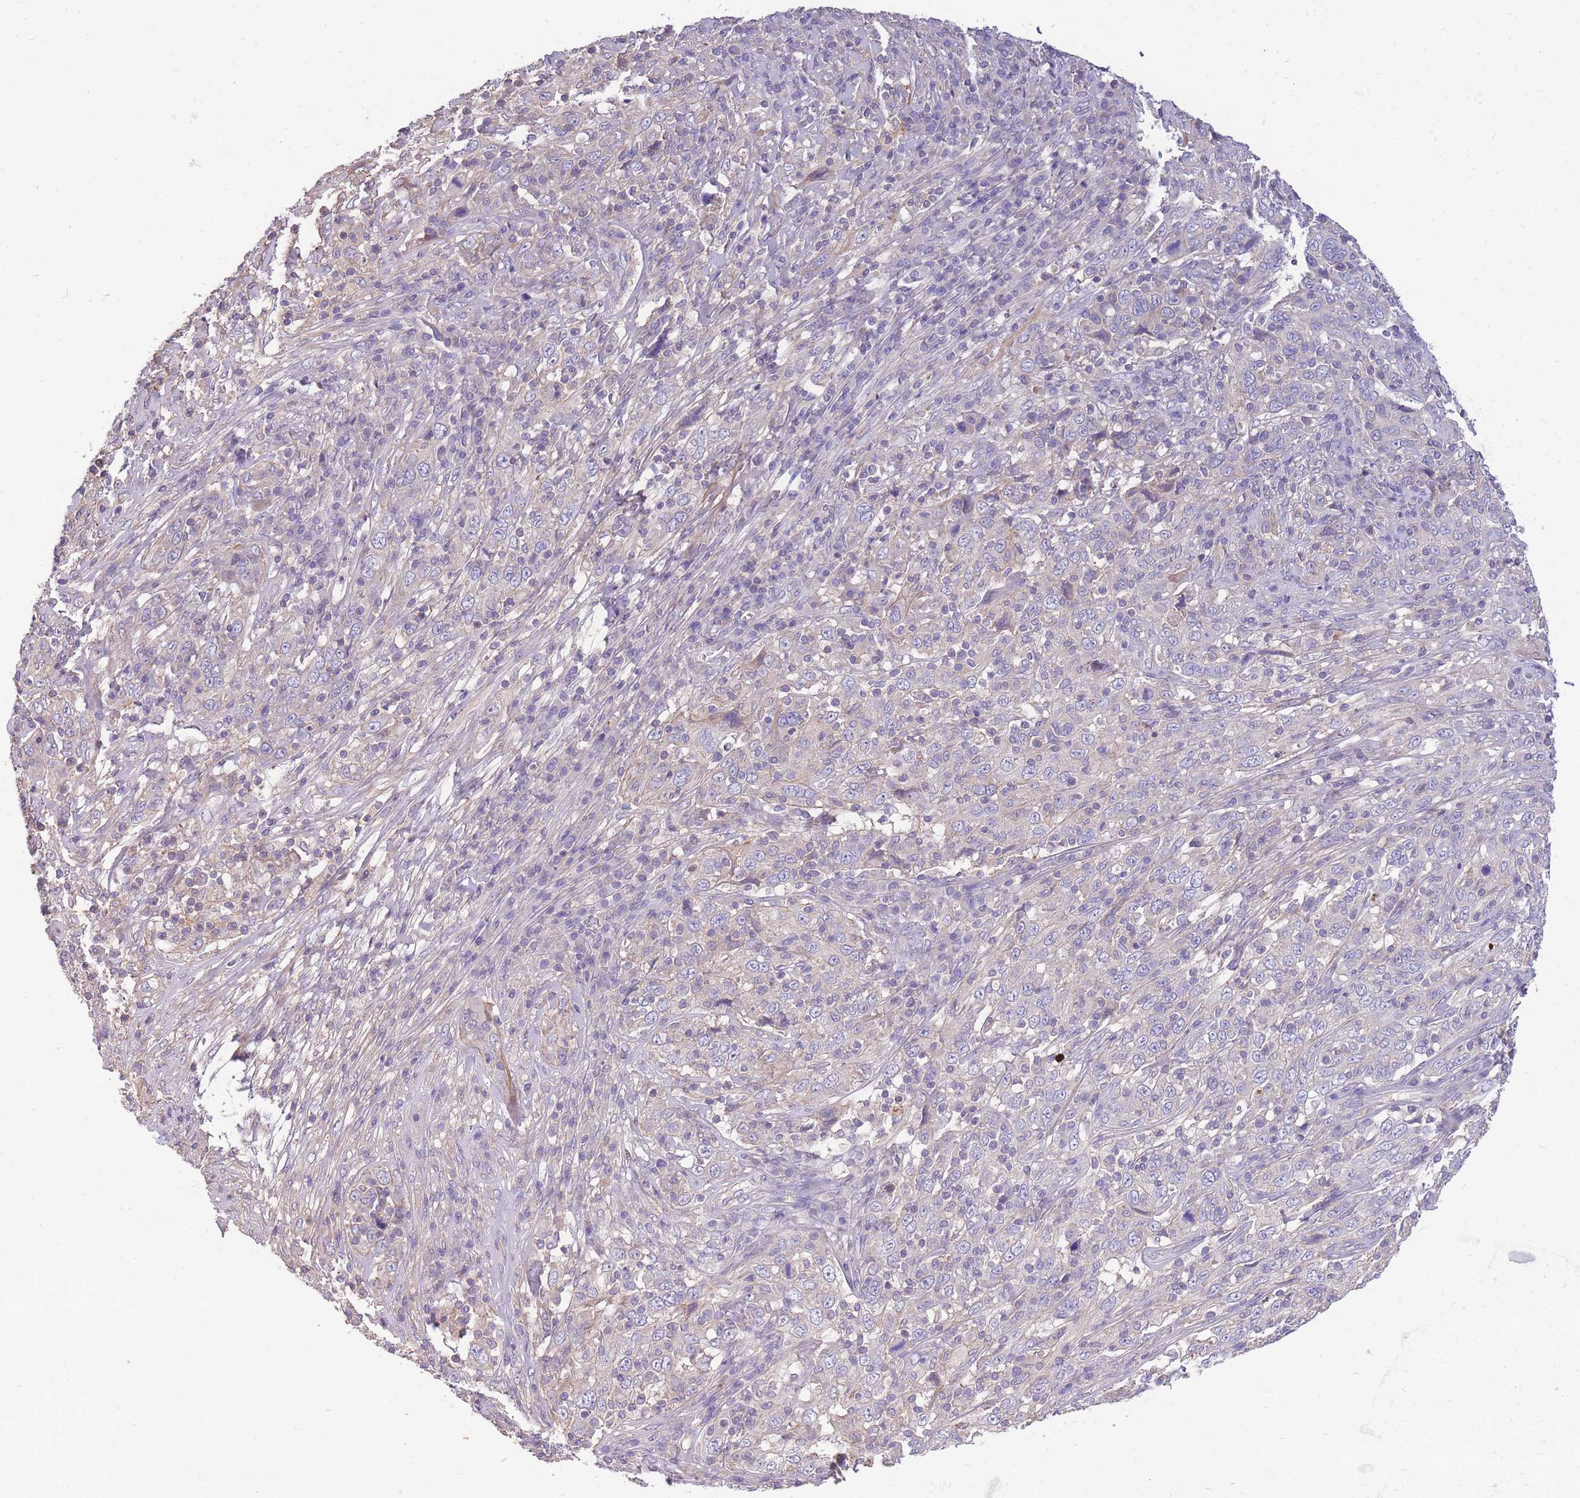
{"staining": {"intensity": "negative", "quantity": "none", "location": "none"}, "tissue": "cervical cancer", "cell_type": "Tumor cells", "image_type": "cancer", "snomed": [{"axis": "morphology", "description": "Squamous cell carcinoma, NOS"}, {"axis": "topography", "description": "Cervix"}], "caption": "DAB immunohistochemical staining of human squamous cell carcinoma (cervical) demonstrates no significant staining in tumor cells. Nuclei are stained in blue.", "gene": "OR5T1", "patient": {"sex": "female", "age": 46}}